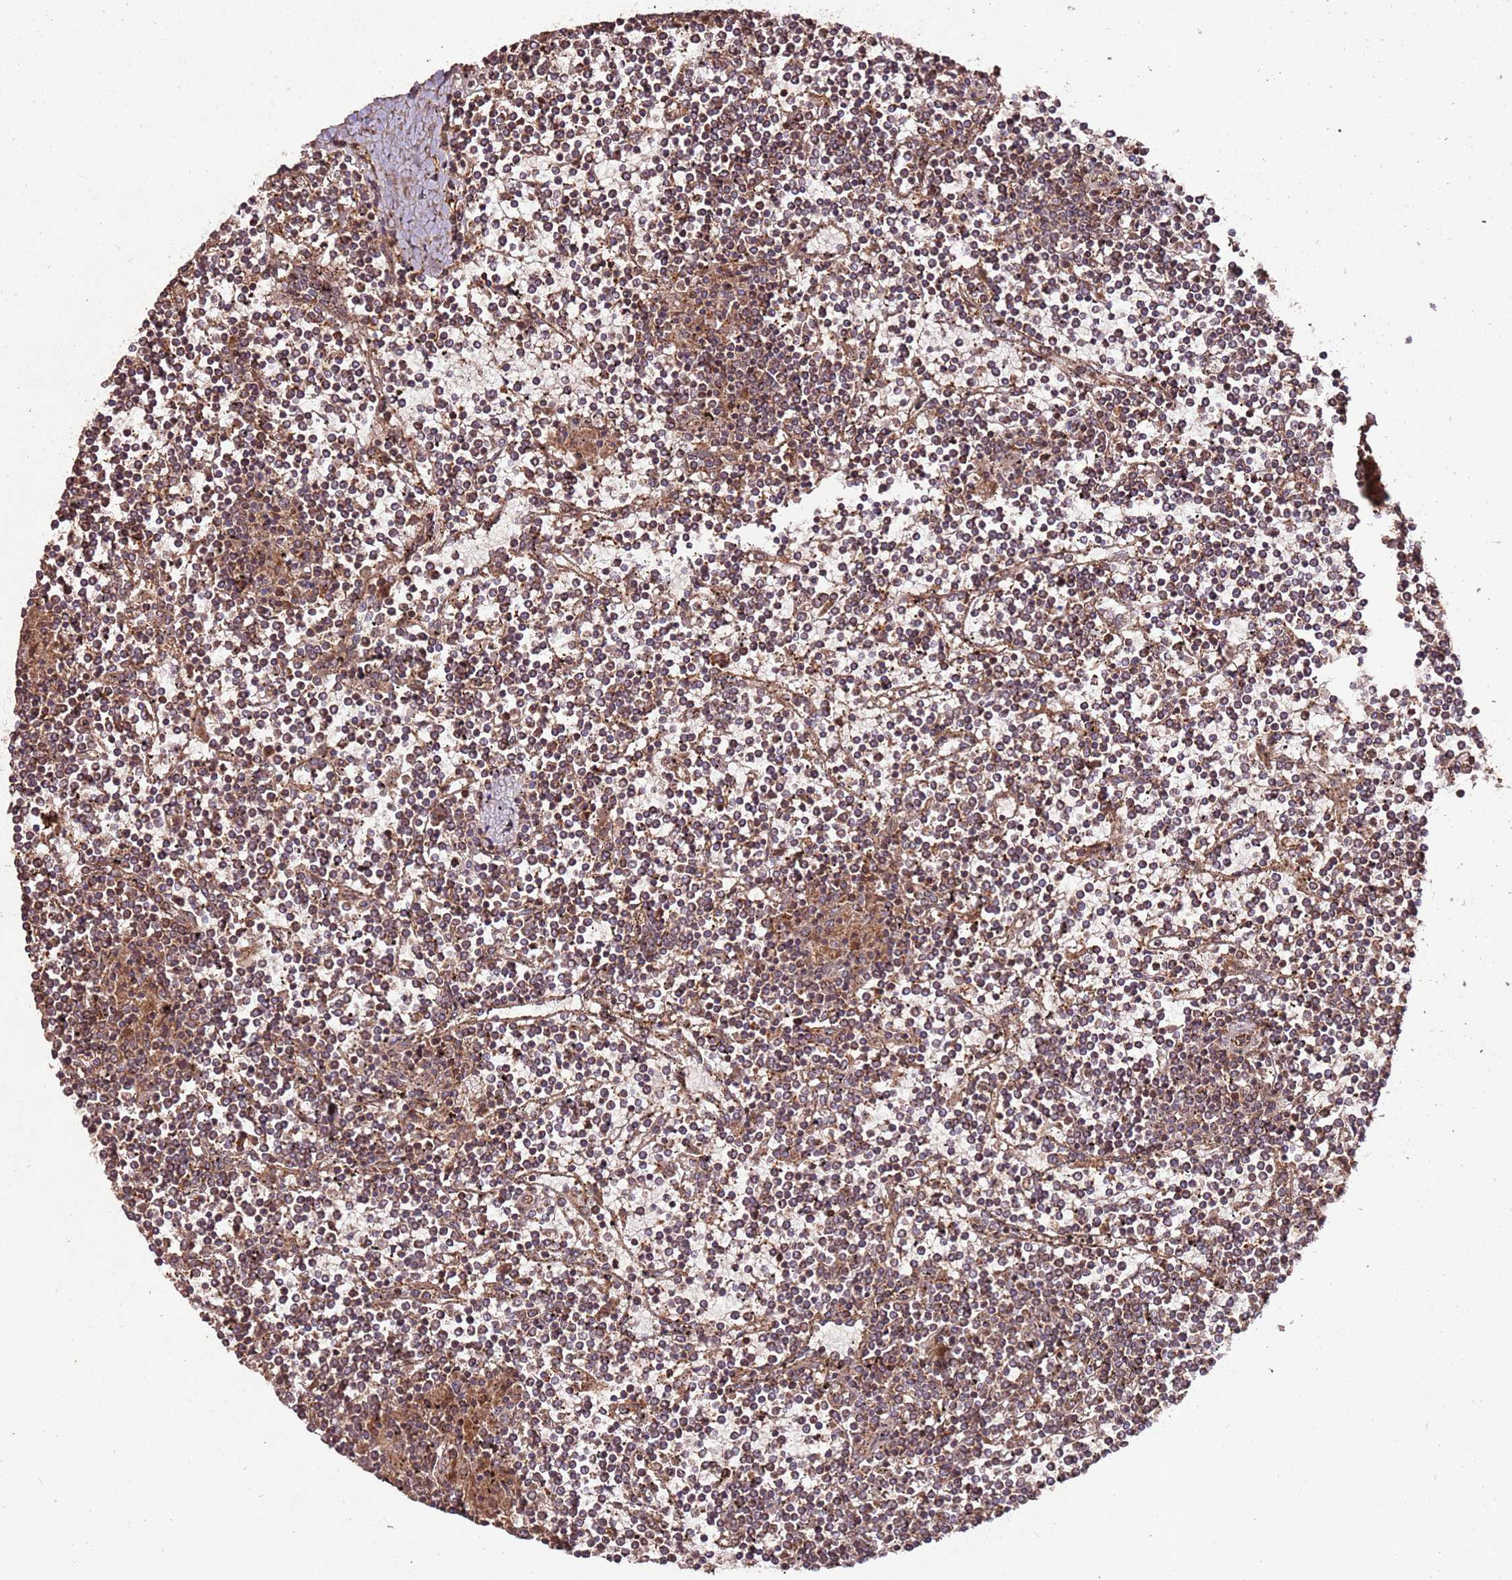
{"staining": {"intensity": "moderate", "quantity": ">75%", "location": "cytoplasmic/membranous"}, "tissue": "lymphoma", "cell_type": "Tumor cells", "image_type": "cancer", "snomed": [{"axis": "morphology", "description": "Malignant lymphoma, non-Hodgkin's type, Low grade"}, {"axis": "topography", "description": "Spleen"}], "caption": "The photomicrograph shows staining of malignant lymphoma, non-Hodgkin's type (low-grade), revealing moderate cytoplasmic/membranous protein expression (brown color) within tumor cells.", "gene": "FAM186A", "patient": {"sex": "female", "age": 19}}